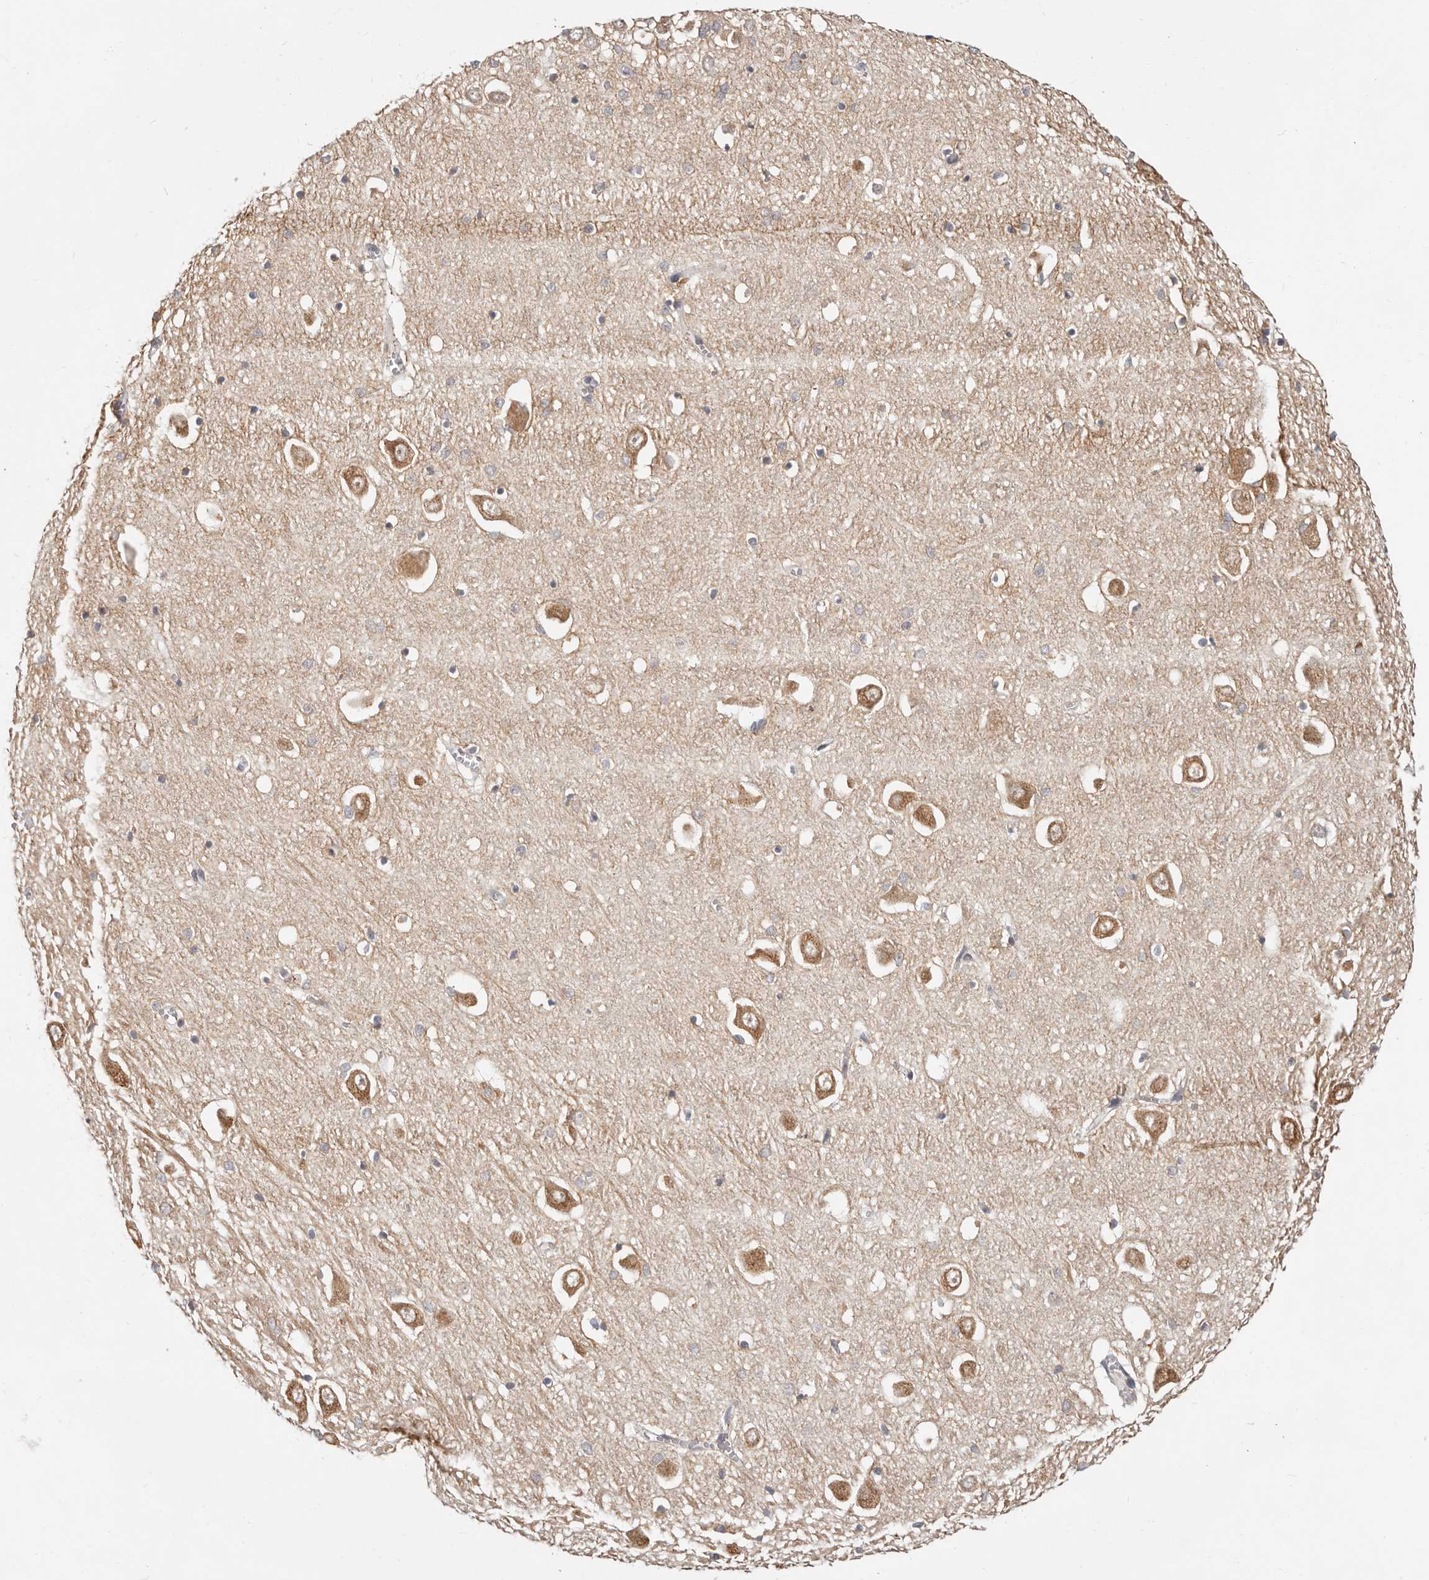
{"staining": {"intensity": "weak", "quantity": "<25%", "location": "cytoplasmic/membranous"}, "tissue": "hippocampus", "cell_type": "Glial cells", "image_type": "normal", "snomed": [{"axis": "morphology", "description": "Normal tissue, NOS"}, {"axis": "topography", "description": "Hippocampus"}], "caption": "This is a image of immunohistochemistry (IHC) staining of benign hippocampus, which shows no positivity in glial cells. Nuclei are stained in blue.", "gene": "ZRANB1", "patient": {"sex": "male", "age": 70}}